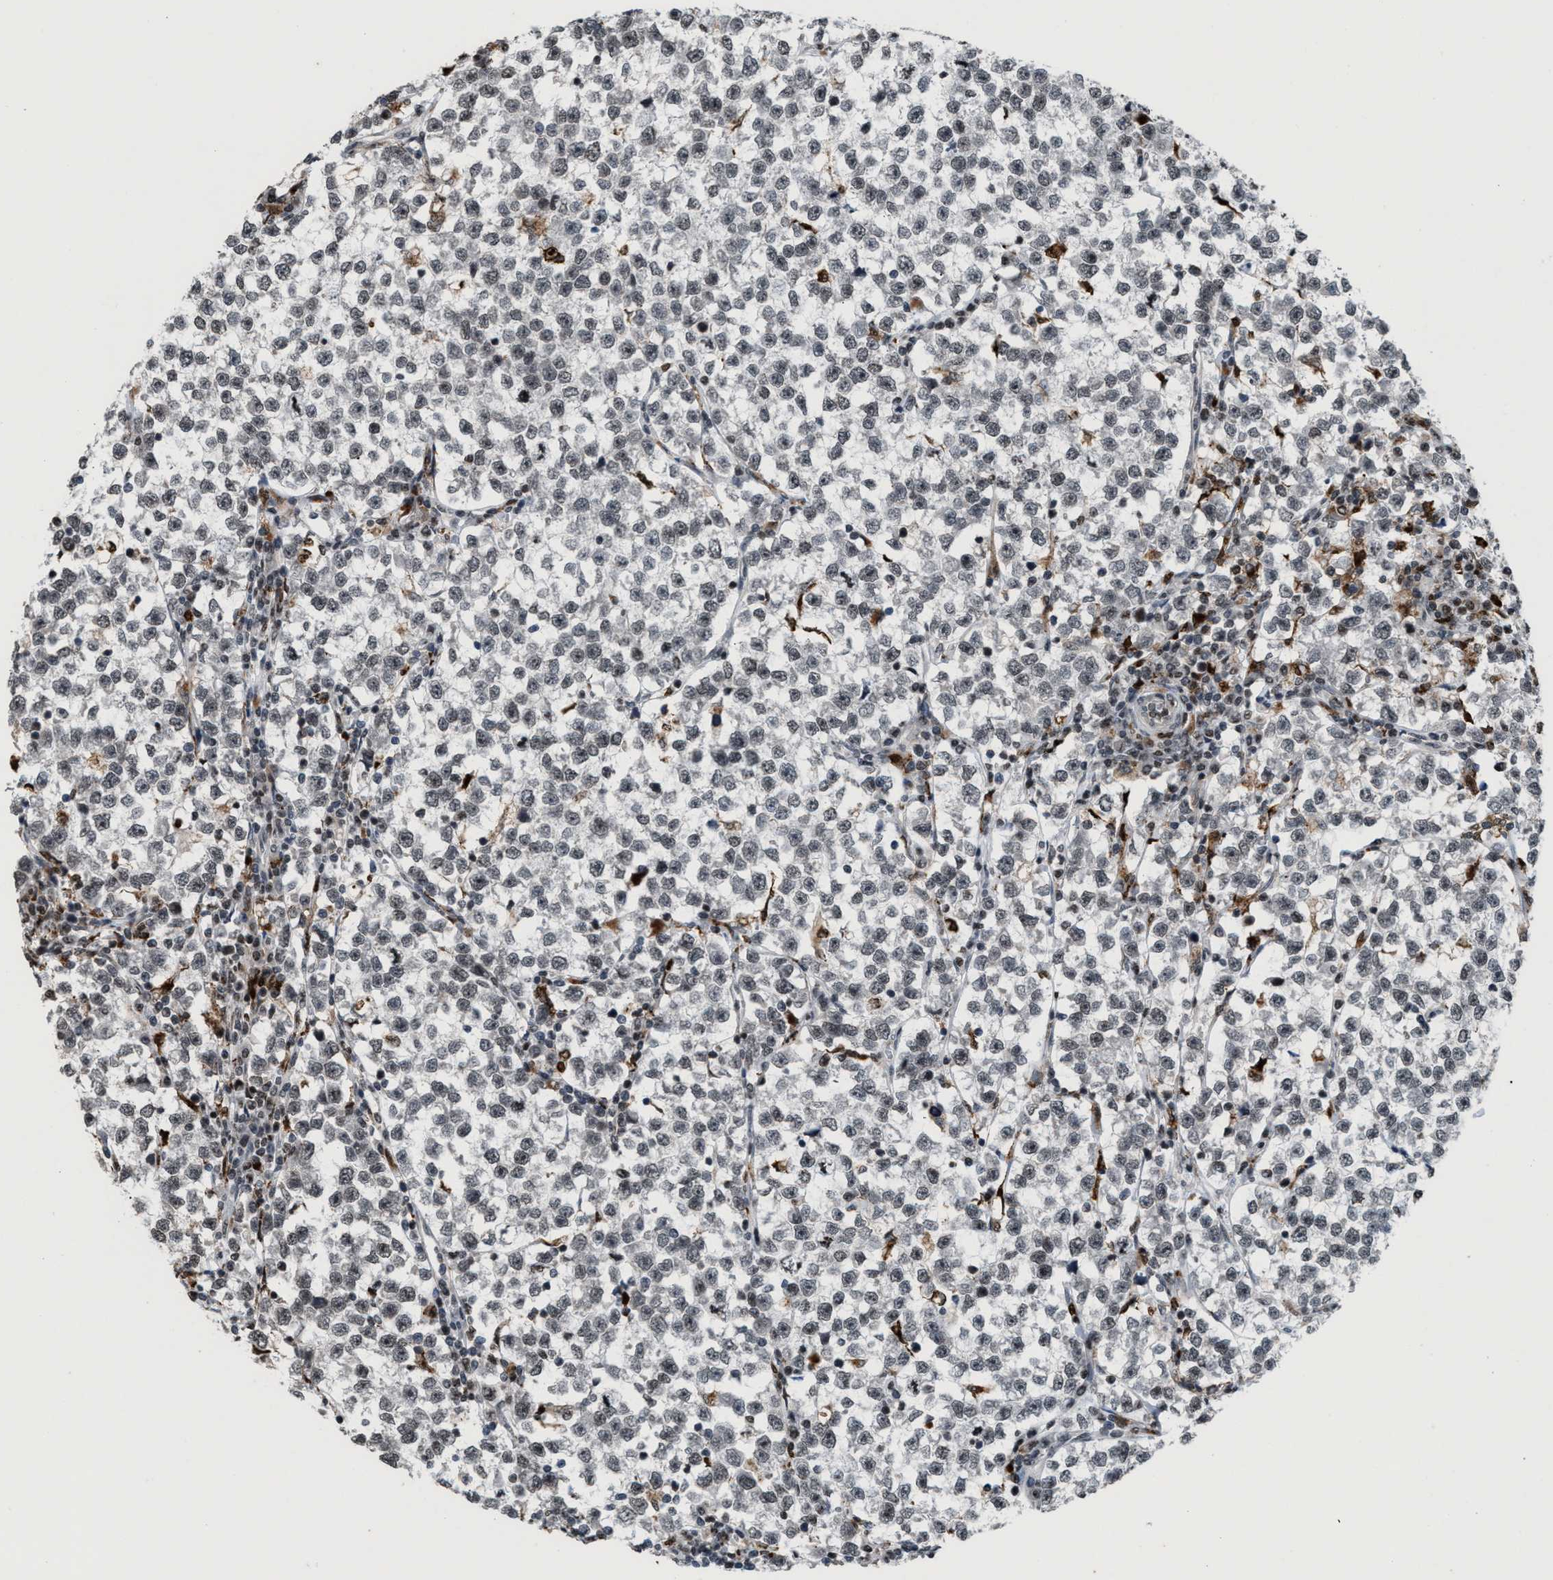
{"staining": {"intensity": "weak", "quantity": "<25%", "location": "nuclear"}, "tissue": "testis cancer", "cell_type": "Tumor cells", "image_type": "cancer", "snomed": [{"axis": "morphology", "description": "Normal tissue, NOS"}, {"axis": "morphology", "description": "Seminoma, NOS"}, {"axis": "topography", "description": "Testis"}], "caption": "Protein analysis of testis seminoma exhibits no significant expression in tumor cells.", "gene": "PRUNE2", "patient": {"sex": "male", "age": 43}}